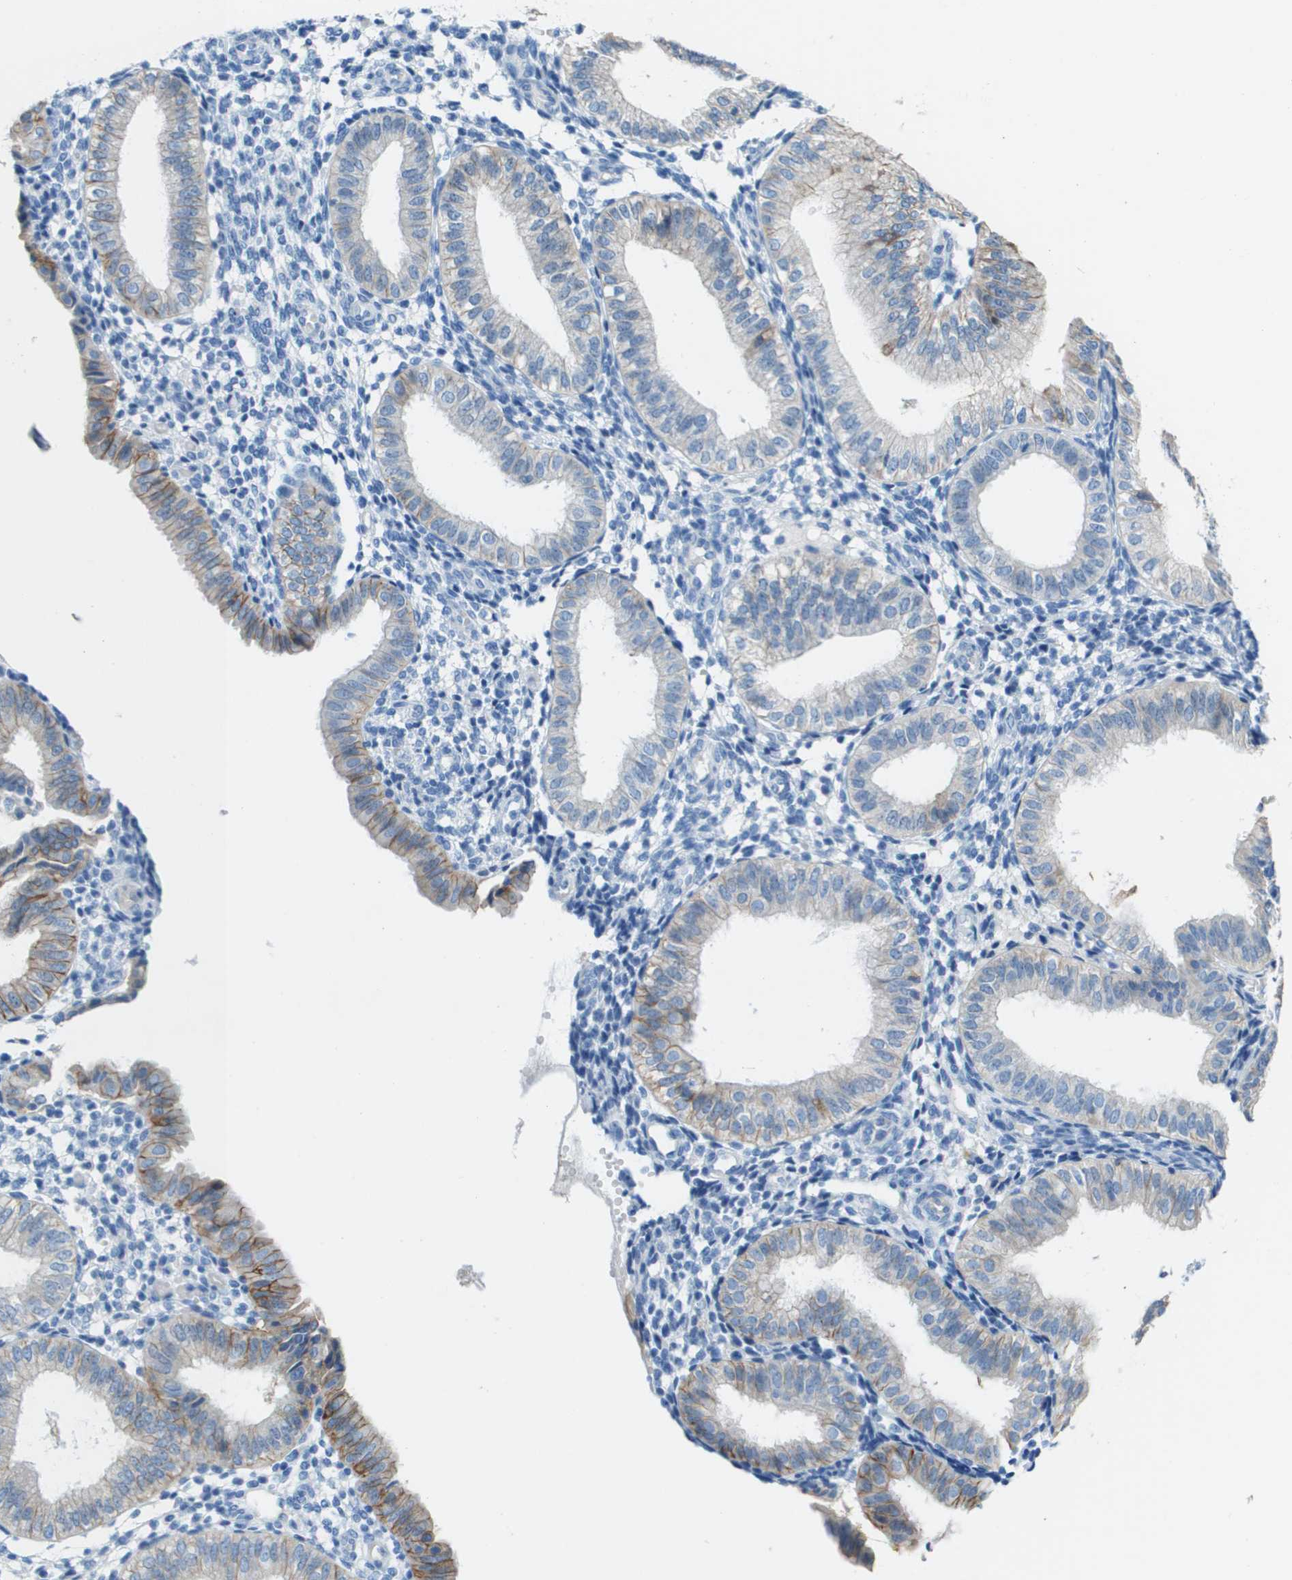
{"staining": {"intensity": "negative", "quantity": "none", "location": "none"}, "tissue": "endometrium", "cell_type": "Cells in endometrial stroma", "image_type": "normal", "snomed": [{"axis": "morphology", "description": "Normal tissue, NOS"}, {"axis": "topography", "description": "Endometrium"}], "caption": "Endometrium was stained to show a protein in brown. There is no significant expression in cells in endometrial stroma. (Immunohistochemistry, brightfield microscopy, high magnification).", "gene": "CD46", "patient": {"sex": "female", "age": 39}}